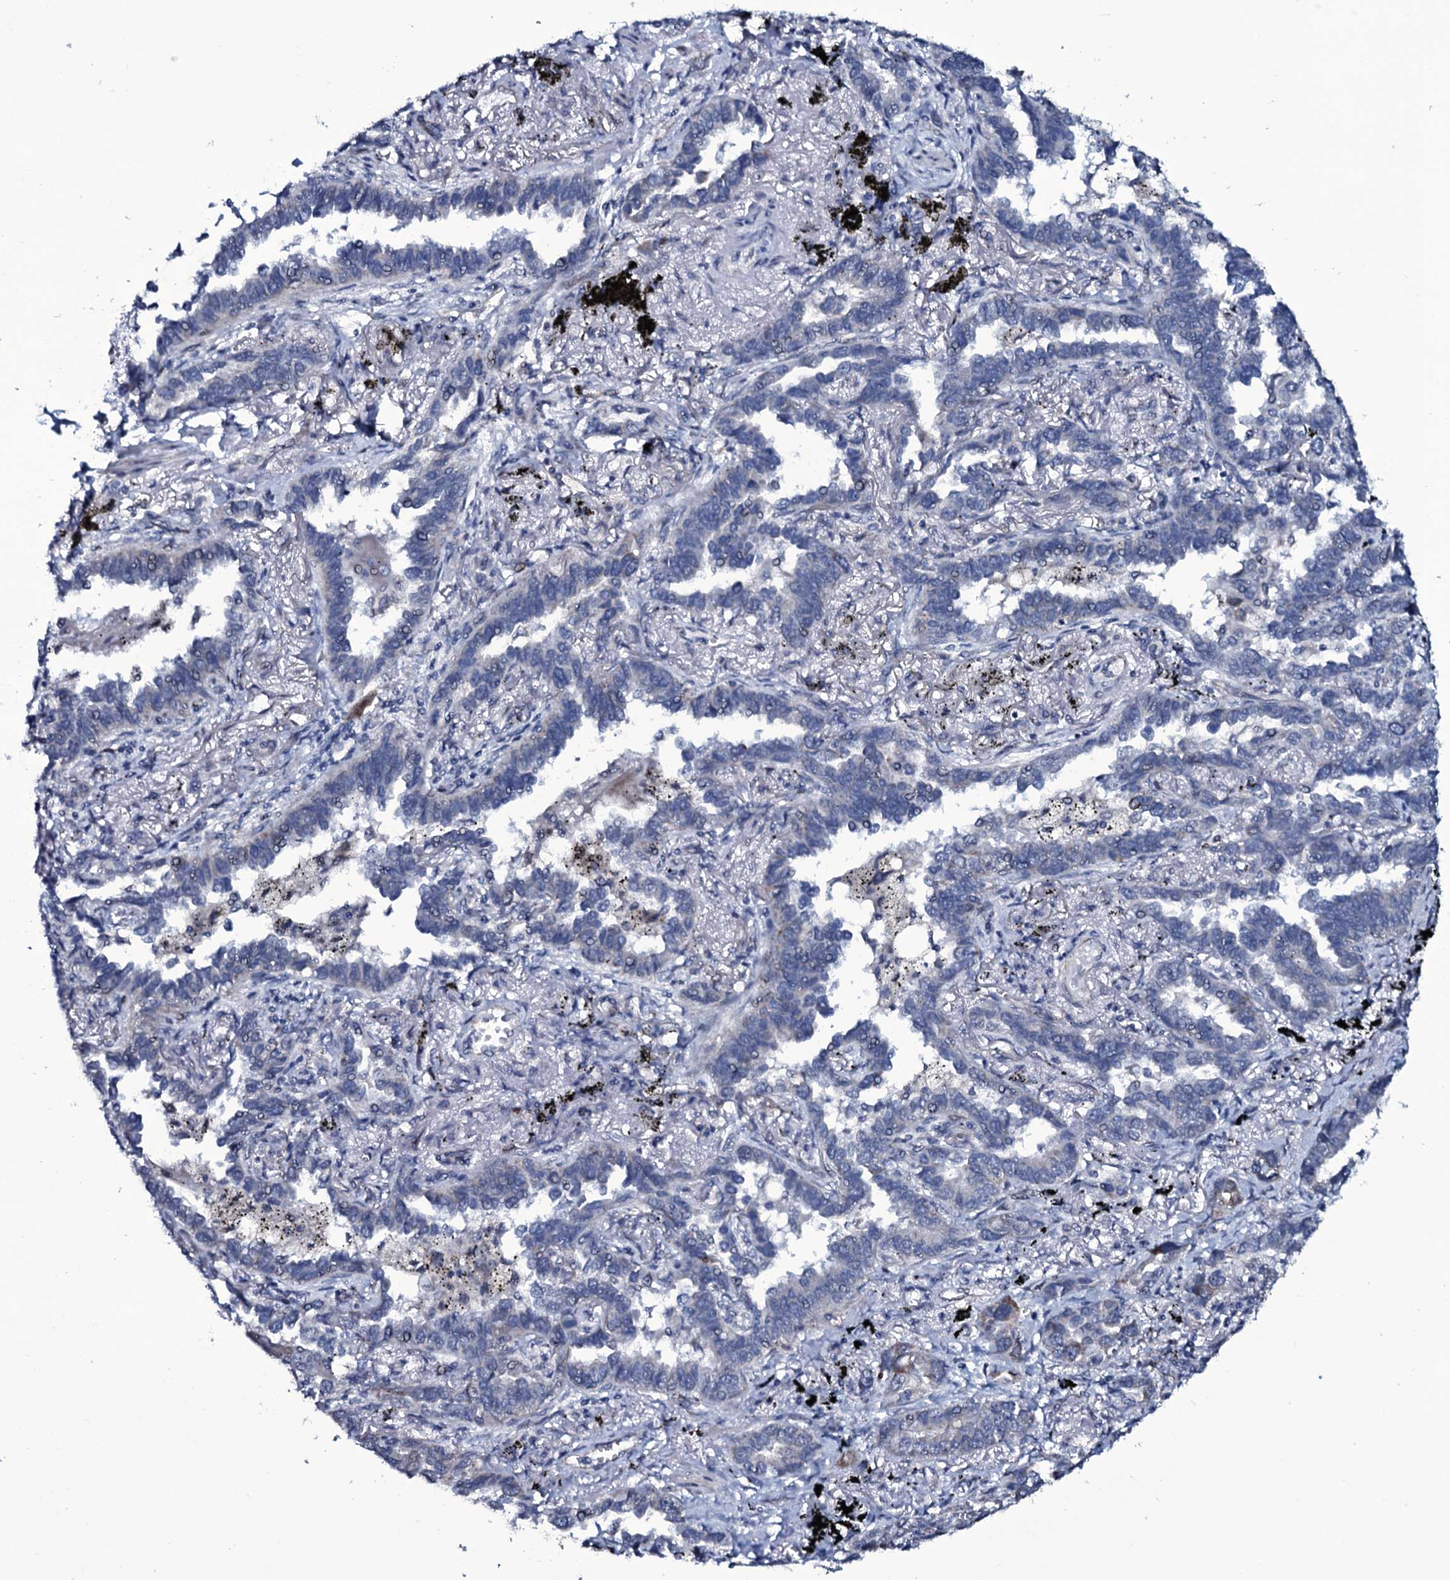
{"staining": {"intensity": "negative", "quantity": "none", "location": "none"}, "tissue": "lung cancer", "cell_type": "Tumor cells", "image_type": "cancer", "snomed": [{"axis": "morphology", "description": "Adenocarcinoma, NOS"}, {"axis": "topography", "description": "Lung"}], "caption": "Immunohistochemistry of adenocarcinoma (lung) demonstrates no positivity in tumor cells.", "gene": "WIPF3", "patient": {"sex": "male", "age": 67}}